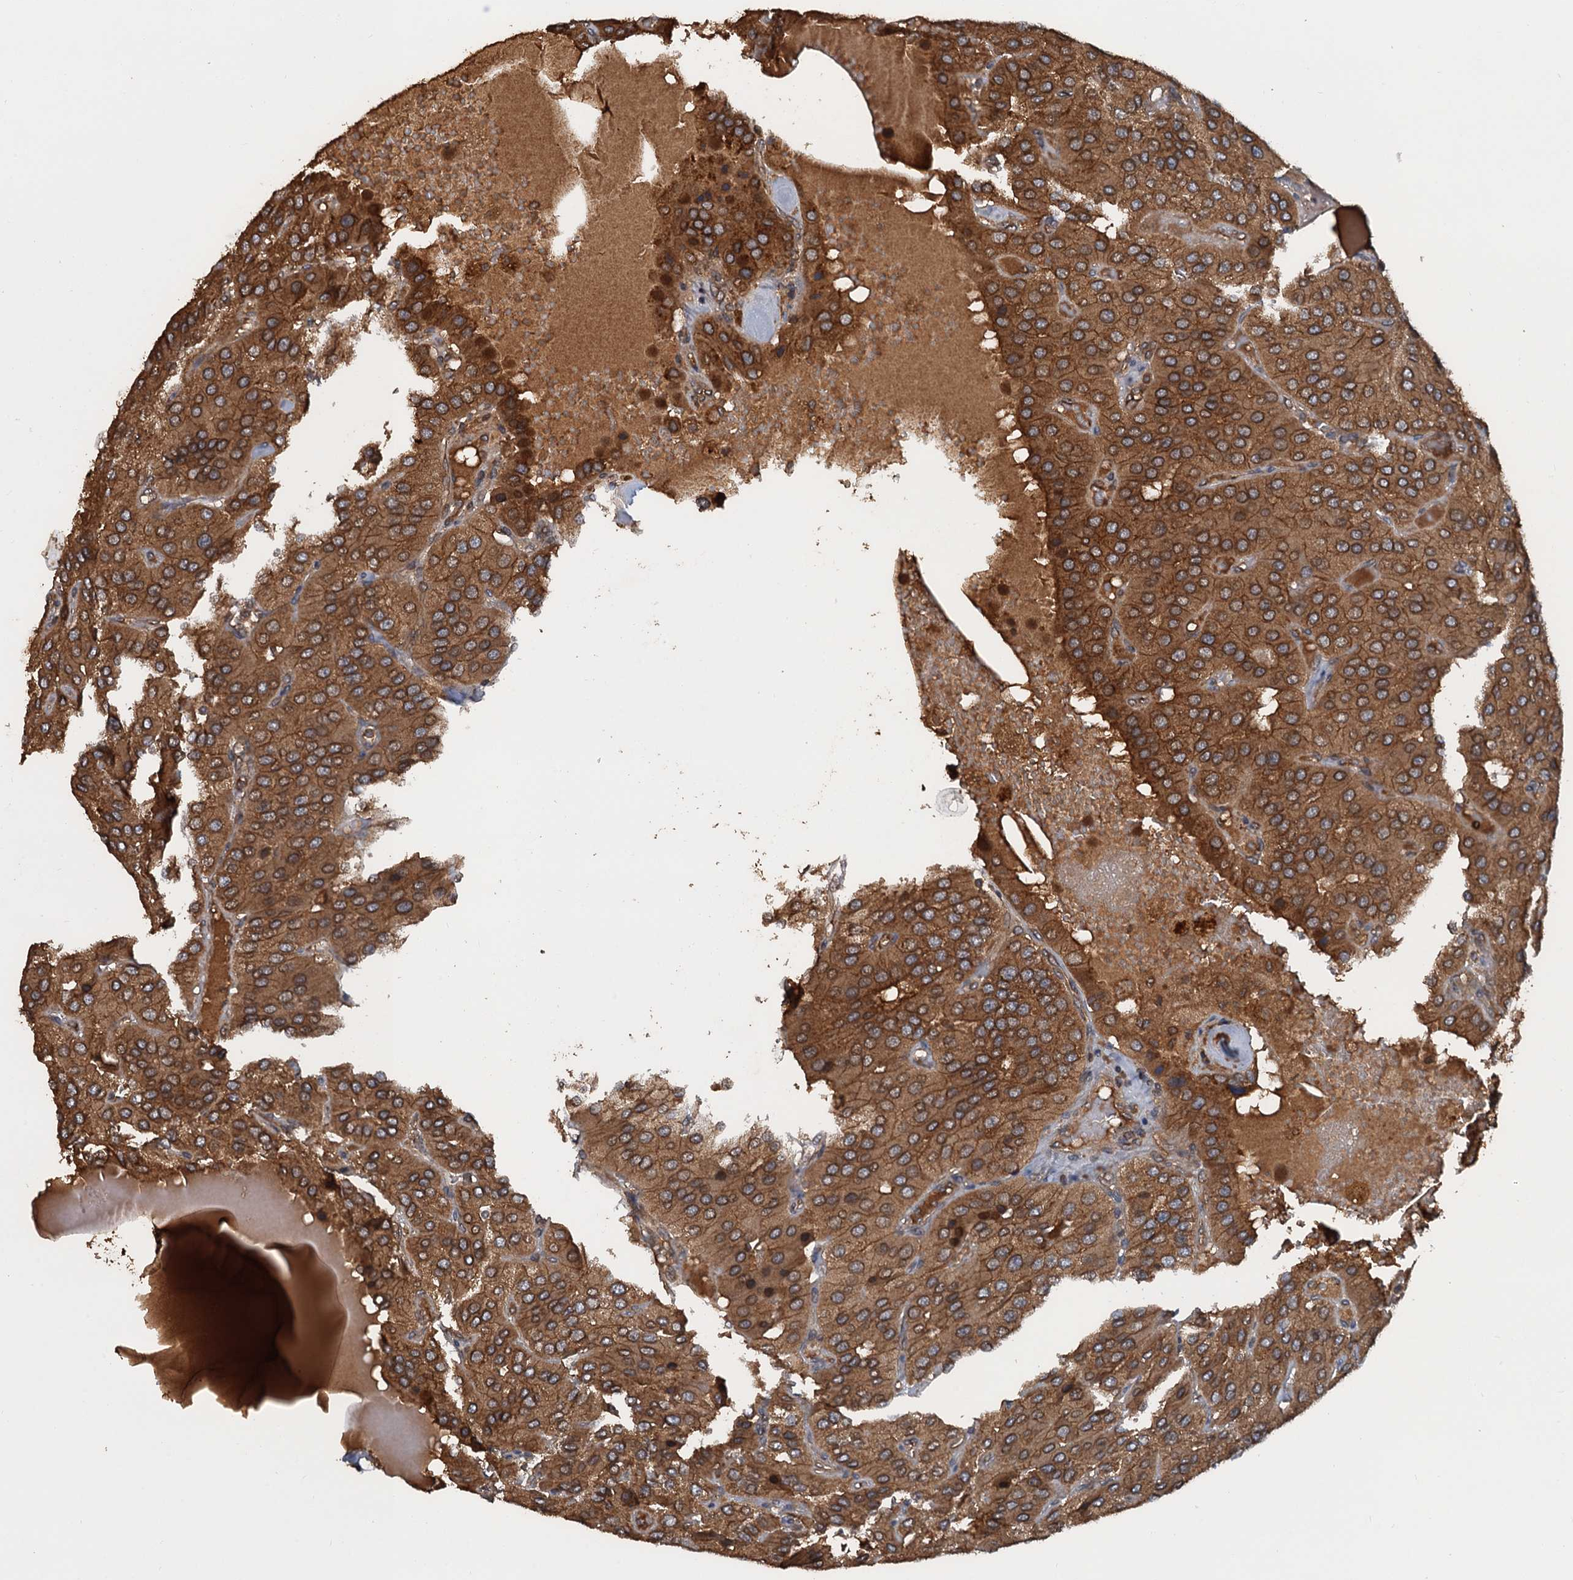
{"staining": {"intensity": "moderate", "quantity": ">75%", "location": "cytoplasmic/membranous"}, "tissue": "parathyroid gland", "cell_type": "Glandular cells", "image_type": "normal", "snomed": [{"axis": "morphology", "description": "Normal tissue, NOS"}, {"axis": "morphology", "description": "Adenoma, NOS"}, {"axis": "topography", "description": "Parathyroid gland"}], "caption": "Immunohistochemistry photomicrograph of benign human parathyroid gland stained for a protein (brown), which demonstrates medium levels of moderate cytoplasmic/membranous positivity in about >75% of glandular cells.", "gene": "GLE1", "patient": {"sex": "female", "age": 86}}